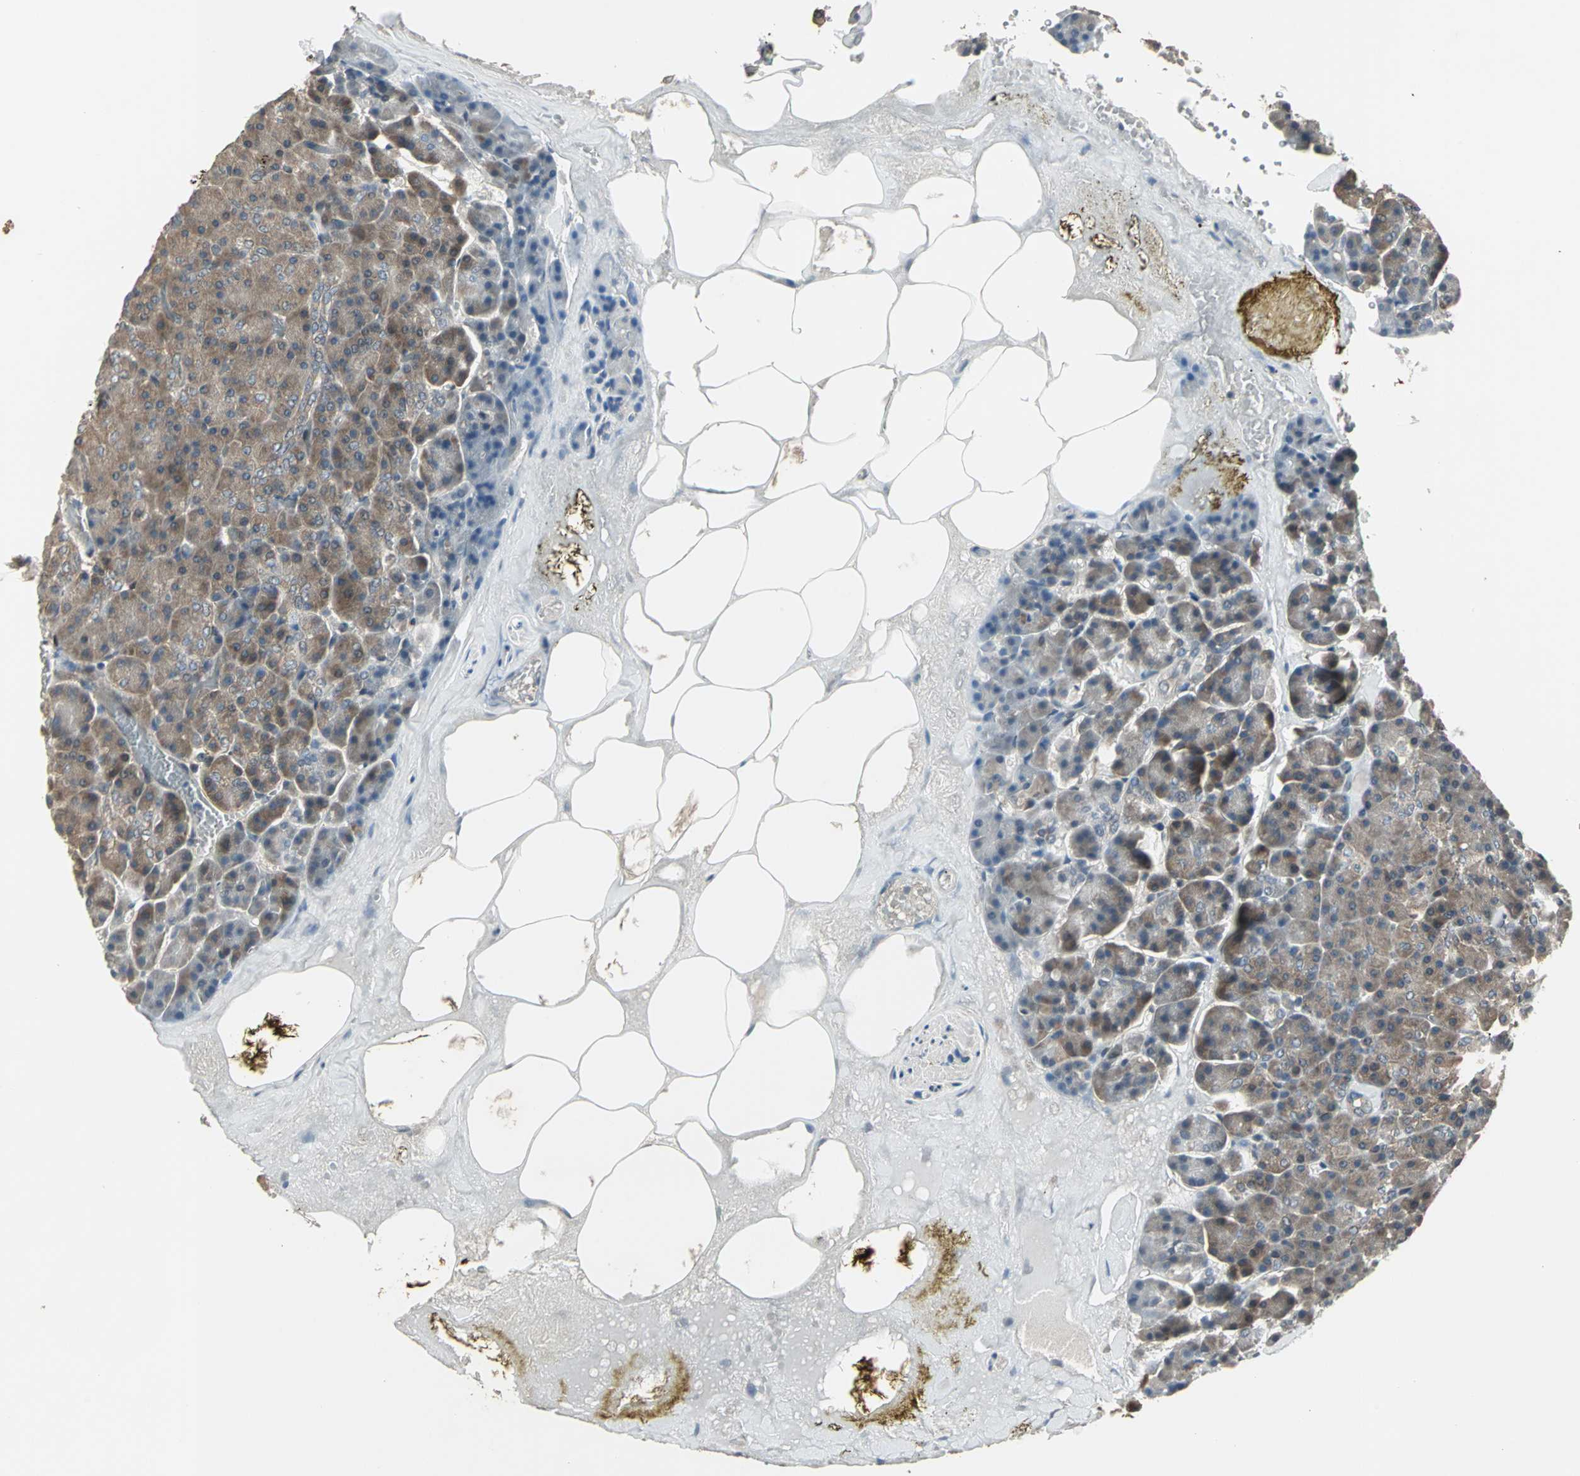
{"staining": {"intensity": "moderate", "quantity": ">75%", "location": "cytoplasmic/membranous"}, "tissue": "pancreas", "cell_type": "Exocrine glandular cells", "image_type": "normal", "snomed": [{"axis": "morphology", "description": "Normal tissue, NOS"}, {"axis": "topography", "description": "Pancreas"}], "caption": "Protein staining by immunohistochemistry (IHC) shows moderate cytoplasmic/membranous expression in about >75% of exocrine glandular cells in normal pancreas. The protein is shown in brown color, while the nuclei are stained blue.", "gene": "PFDN1", "patient": {"sex": "female", "age": 35}}